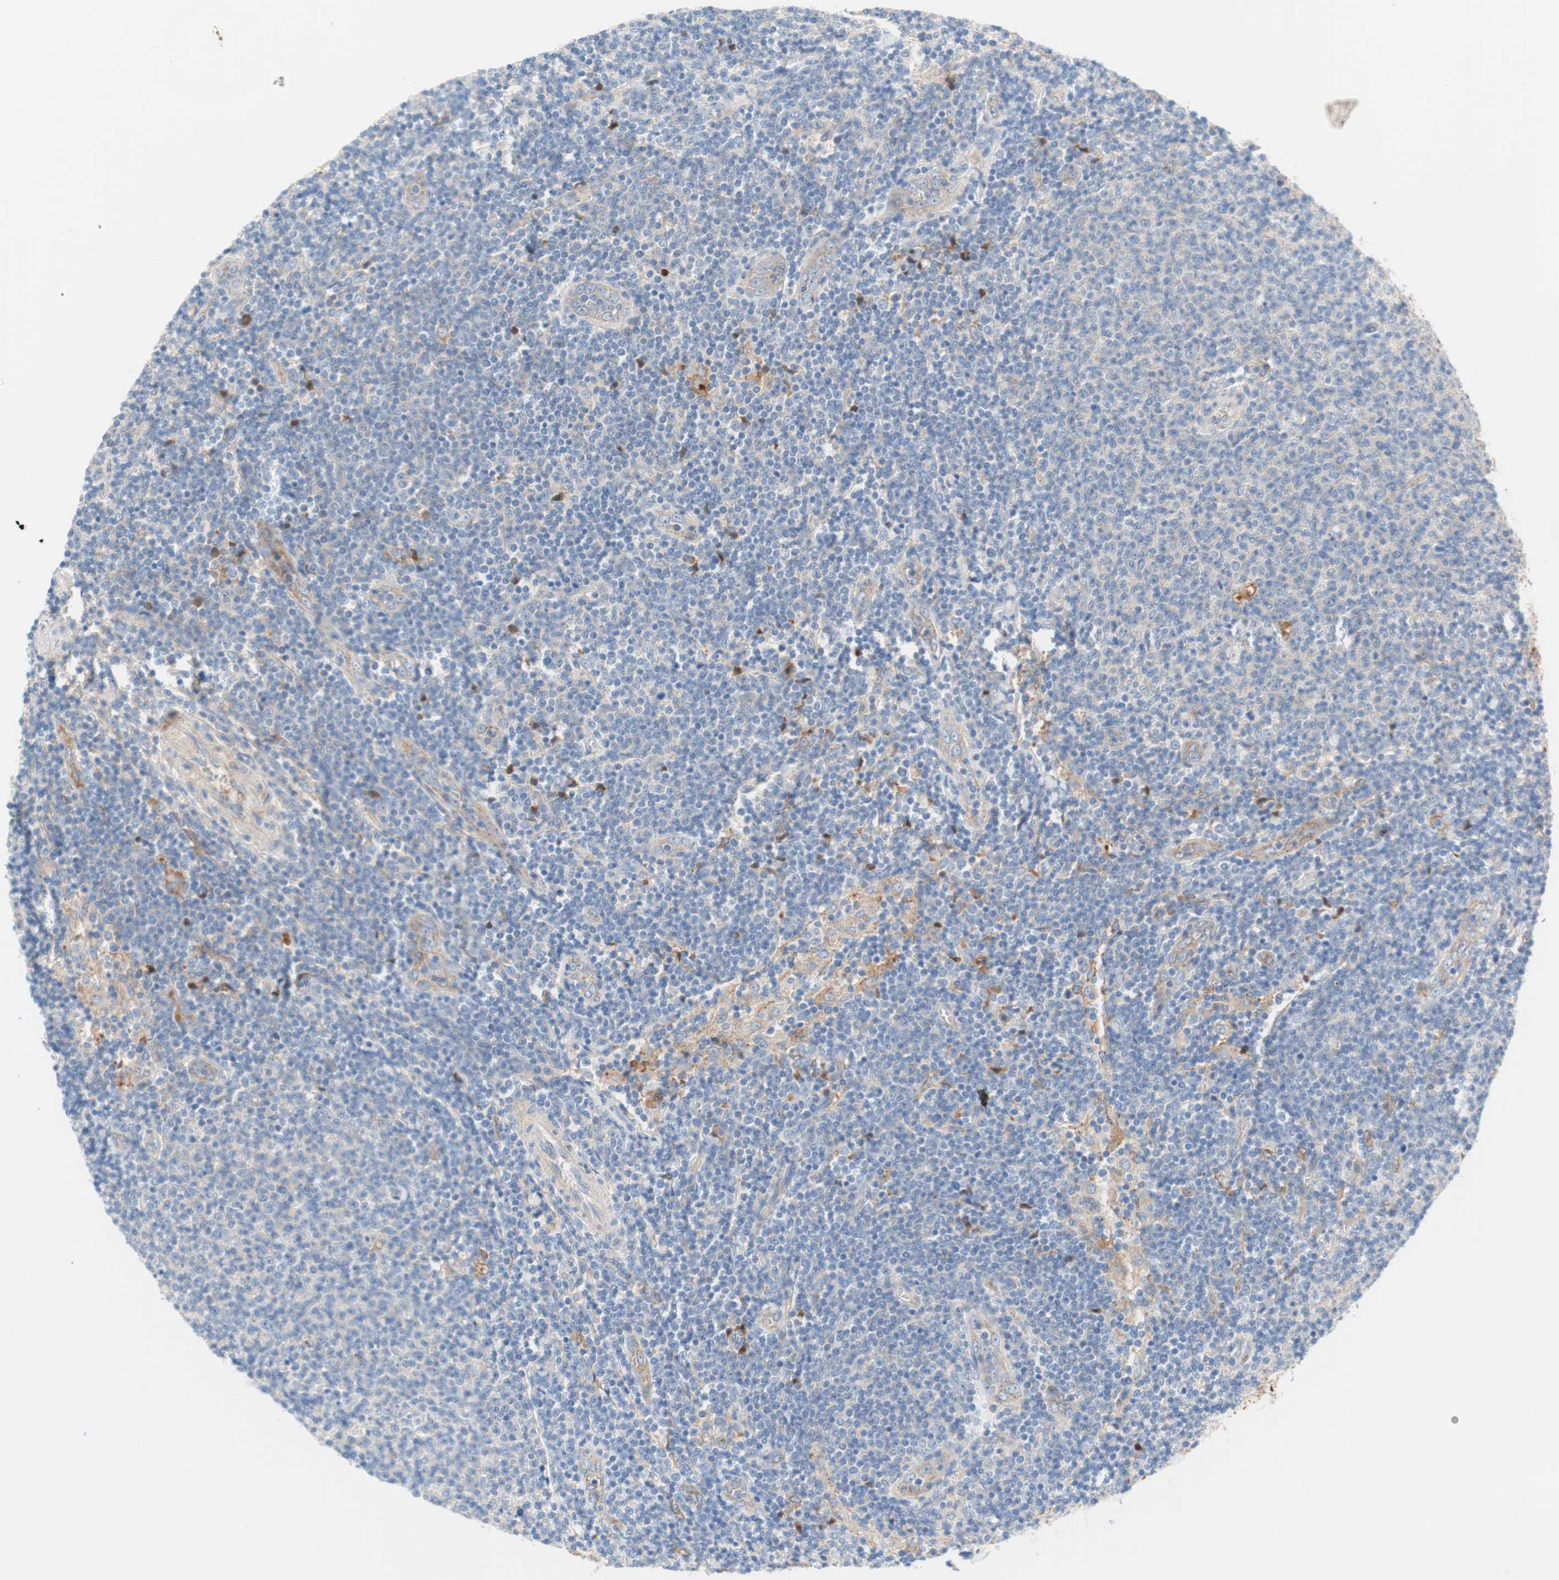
{"staining": {"intensity": "negative", "quantity": "none", "location": "none"}, "tissue": "lymphoma", "cell_type": "Tumor cells", "image_type": "cancer", "snomed": [{"axis": "morphology", "description": "Malignant lymphoma, non-Hodgkin's type, Low grade"}, {"axis": "topography", "description": "Lymph node"}], "caption": "An image of human low-grade malignant lymphoma, non-Hodgkin's type is negative for staining in tumor cells.", "gene": "RBP4", "patient": {"sex": "male", "age": 66}}